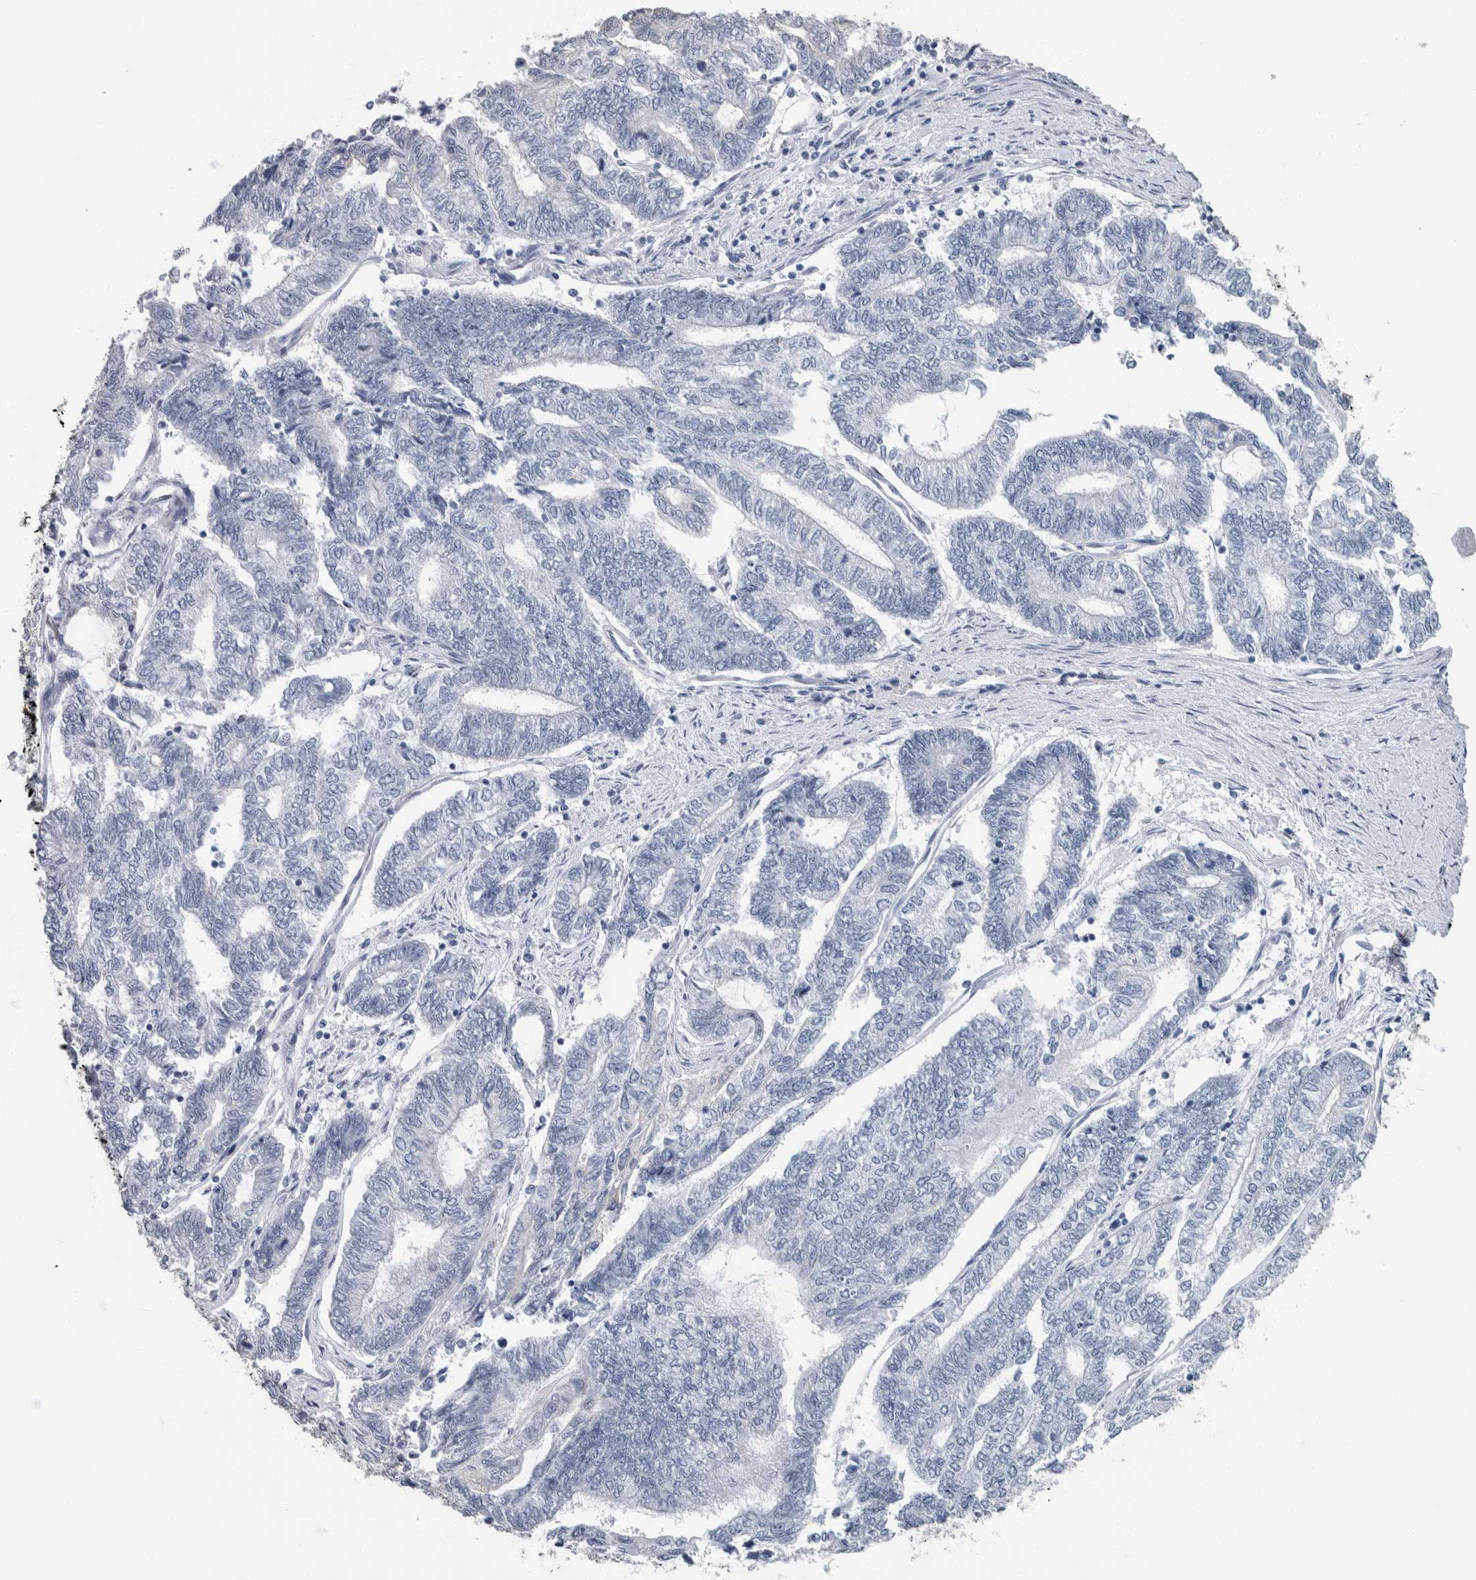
{"staining": {"intensity": "negative", "quantity": "none", "location": "none"}, "tissue": "endometrial cancer", "cell_type": "Tumor cells", "image_type": "cancer", "snomed": [{"axis": "morphology", "description": "Adenocarcinoma, NOS"}, {"axis": "topography", "description": "Uterus"}, {"axis": "topography", "description": "Endometrium"}], "caption": "DAB (3,3'-diaminobenzidine) immunohistochemical staining of endometrial adenocarcinoma demonstrates no significant expression in tumor cells.", "gene": "NEFM", "patient": {"sex": "female", "age": 70}}